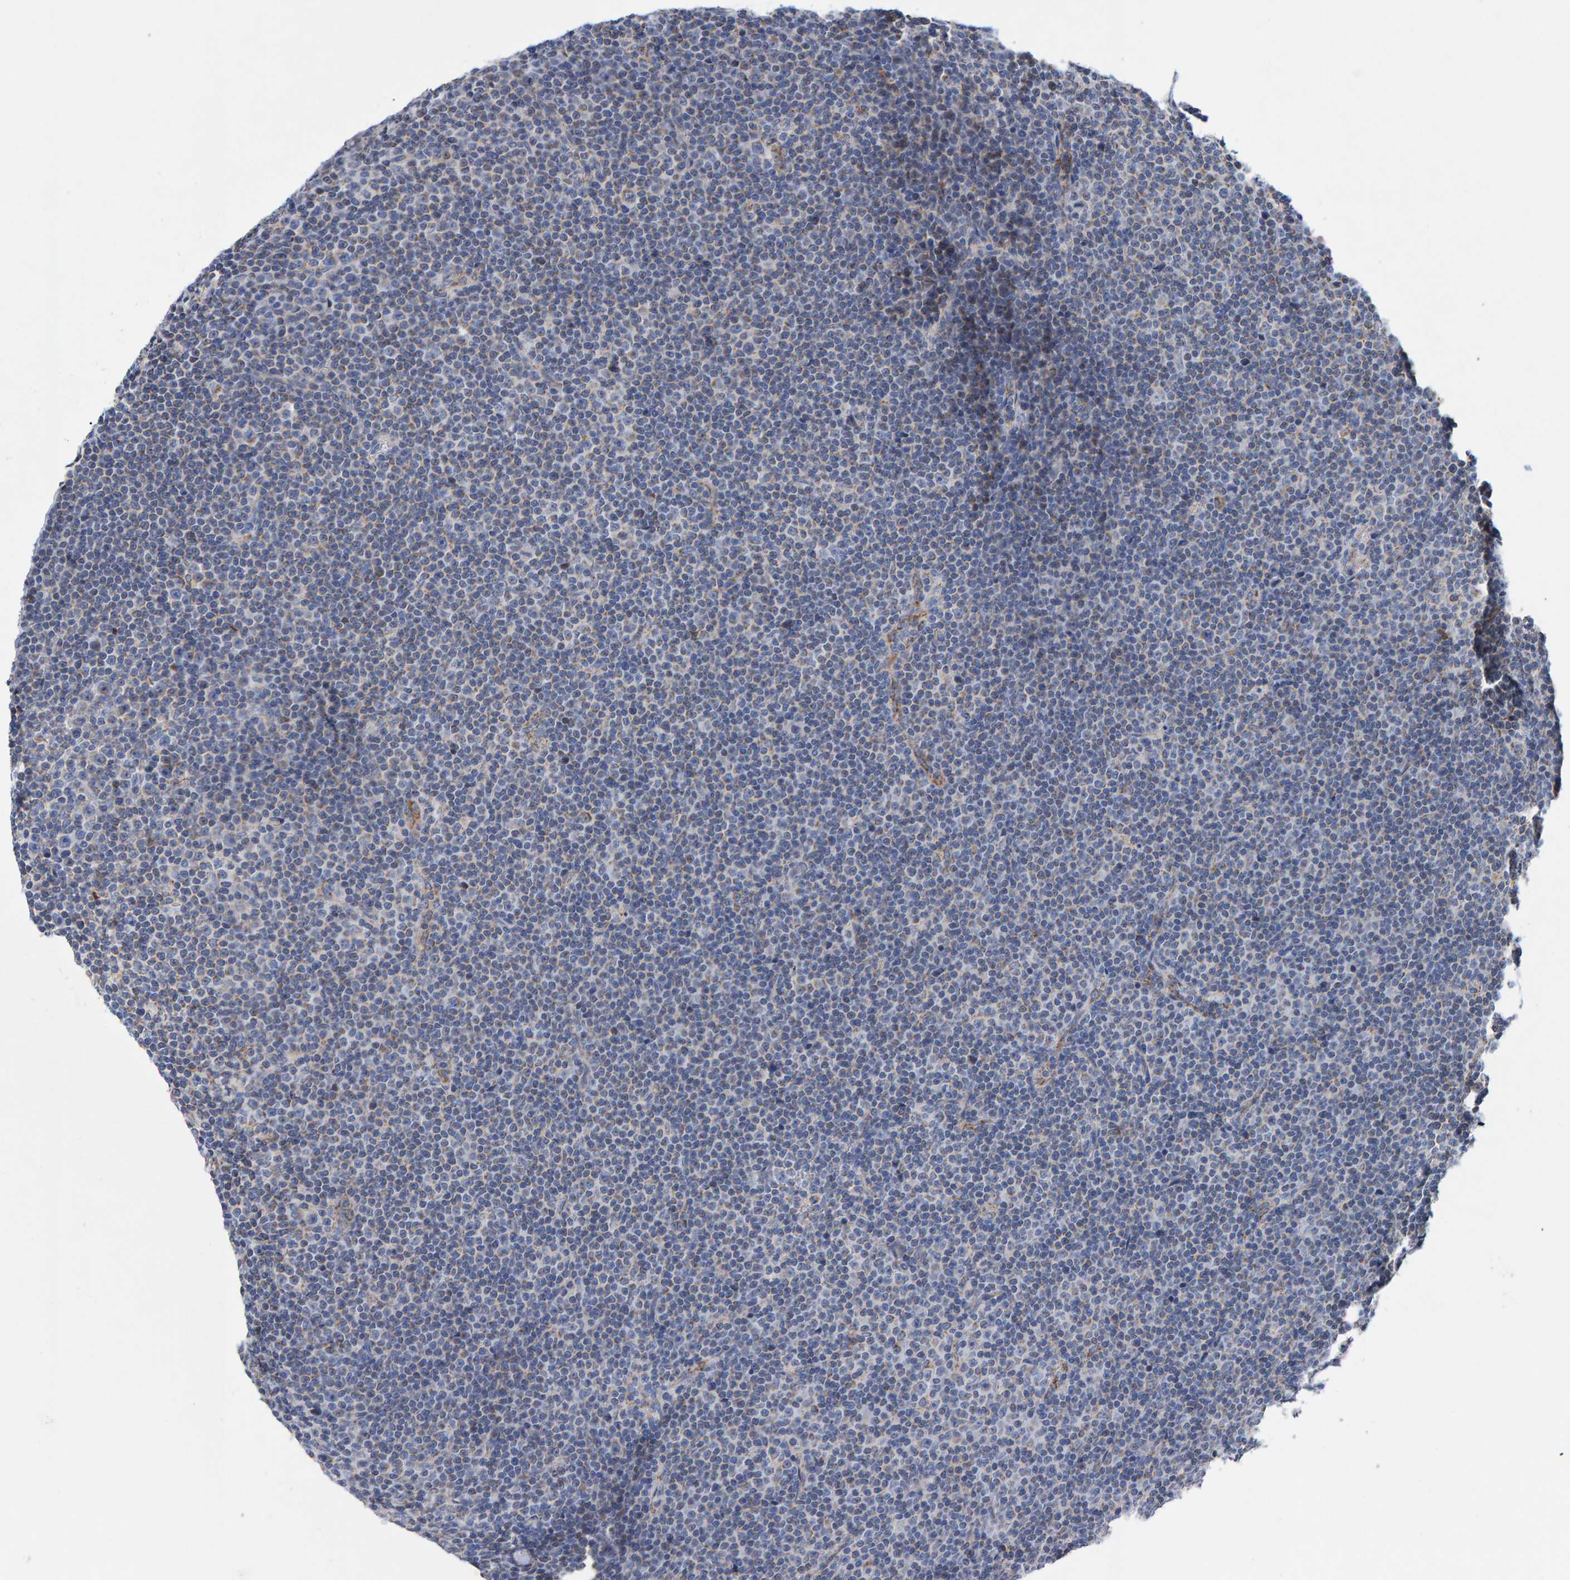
{"staining": {"intensity": "weak", "quantity": "<25%", "location": "cytoplasmic/membranous"}, "tissue": "lymphoma", "cell_type": "Tumor cells", "image_type": "cancer", "snomed": [{"axis": "morphology", "description": "Malignant lymphoma, non-Hodgkin's type, Low grade"}, {"axis": "topography", "description": "Lymph node"}], "caption": "Immunohistochemistry (IHC) photomicrograph of human lymphoma stained for a protein (brown), which displays no positivity in tumor cells.", "gene": "EFR3A", "patient": {"sex": "female", "age": 67}}